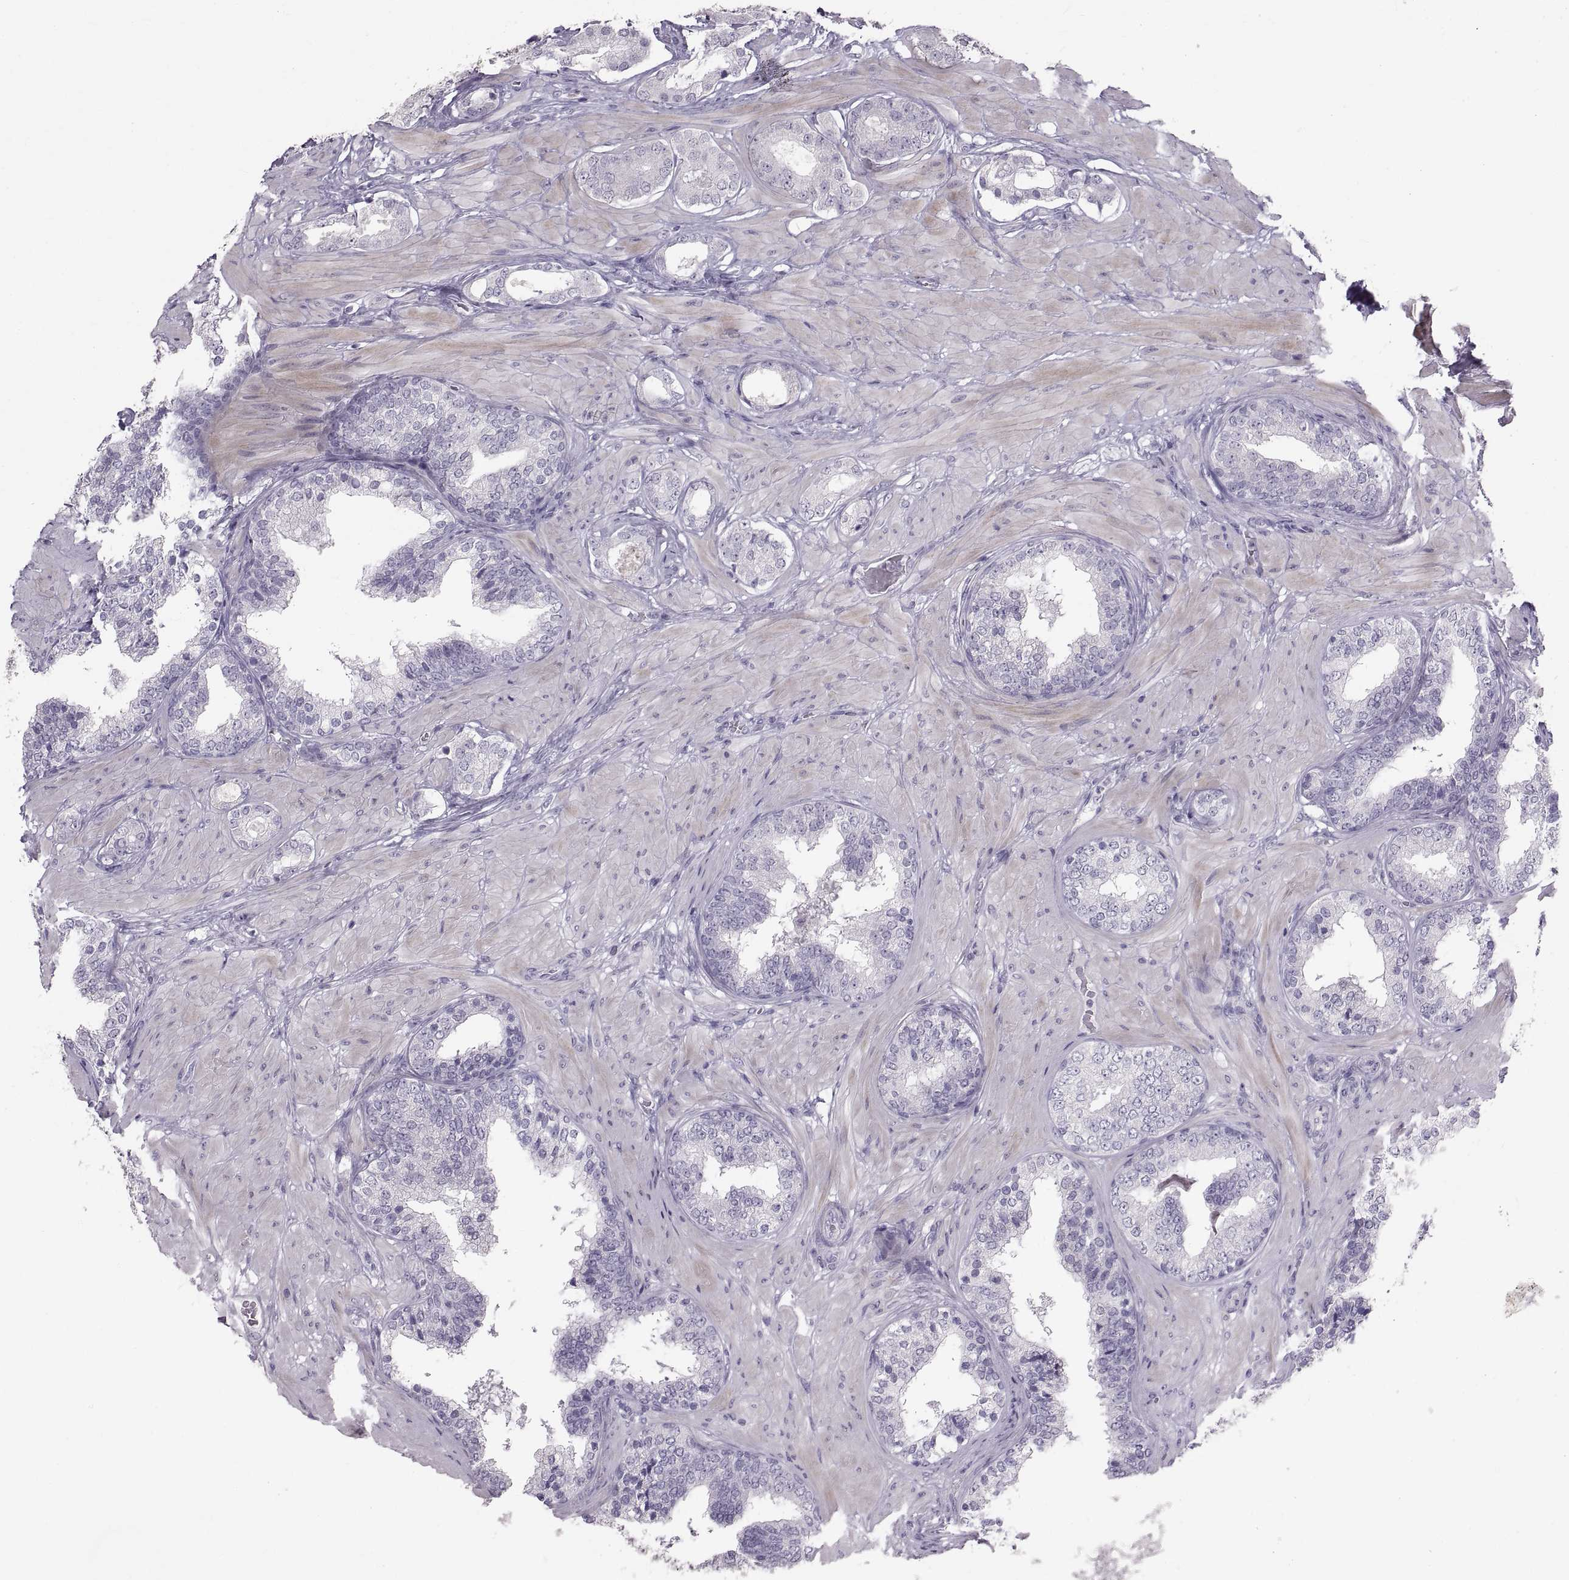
{"staining": {"intensity": "negative", "quantity": "none", "location": "none"}, "tissue": "prostate cancer", "cell_type": "Tumor cells", "image_type": "cancer", "snomed": [{"axis": "morphology", "description": "Adenocarcinoma, Low grade"}, {"axis": "topography", "description": "Prostate"}], "caption": "DAB (3,3'-diaminobenzidine) immunohistochemical staining of human prostate cancer (adenocarcinoma (low-grade)) displays no significant staining in tumor cells.", "gene": "SPACDR", "patient": {"sex": "male", "age": 60}}